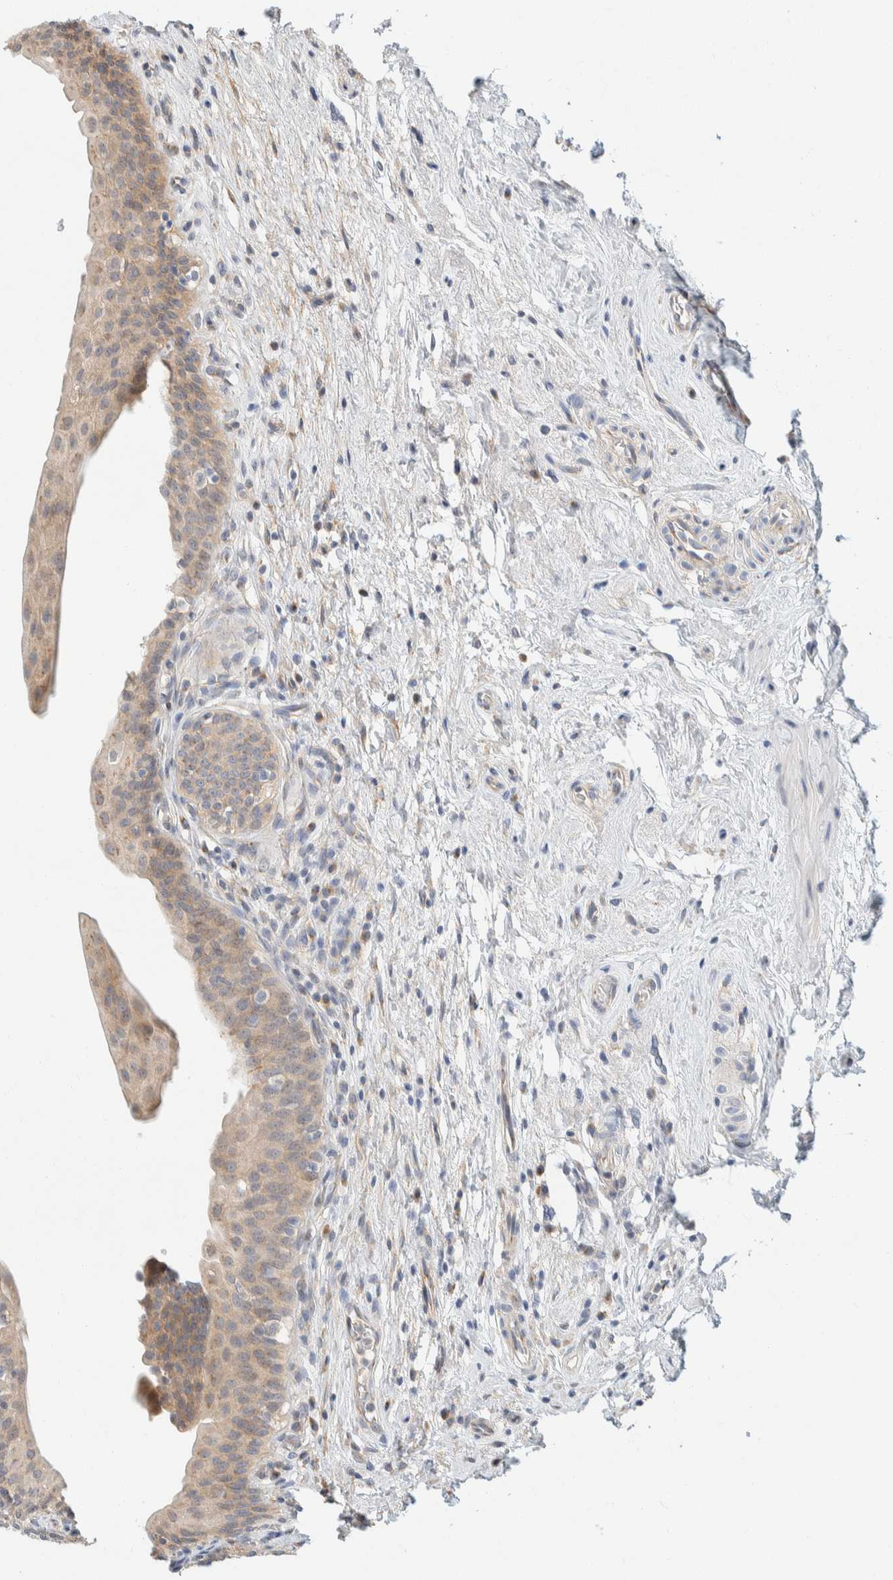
{"staining": {"intensity": "weak", "quantity": ">75%", "location": "cytoplasmic/membranous"}, "tissue": "urinary bladder", "cell_type": "Urothelial cells", "image_type": "normal", "snomed": [{"axis": "morphology", "description": "Normal tissue, NOS"}, {"axis": "topography", "description": "Urinary bladder"}], "caption": "An immunohistochemistry image of benign tissue is shown. Protein staining in brown labels weak cytoplasmic/membranous positivity in urinary bladder within urothelial cells. (DAB IHC with brightfield microscopy, high magnification).", "gene": "TMEM184B", "patient": {"sex": "male", "age": 83}}